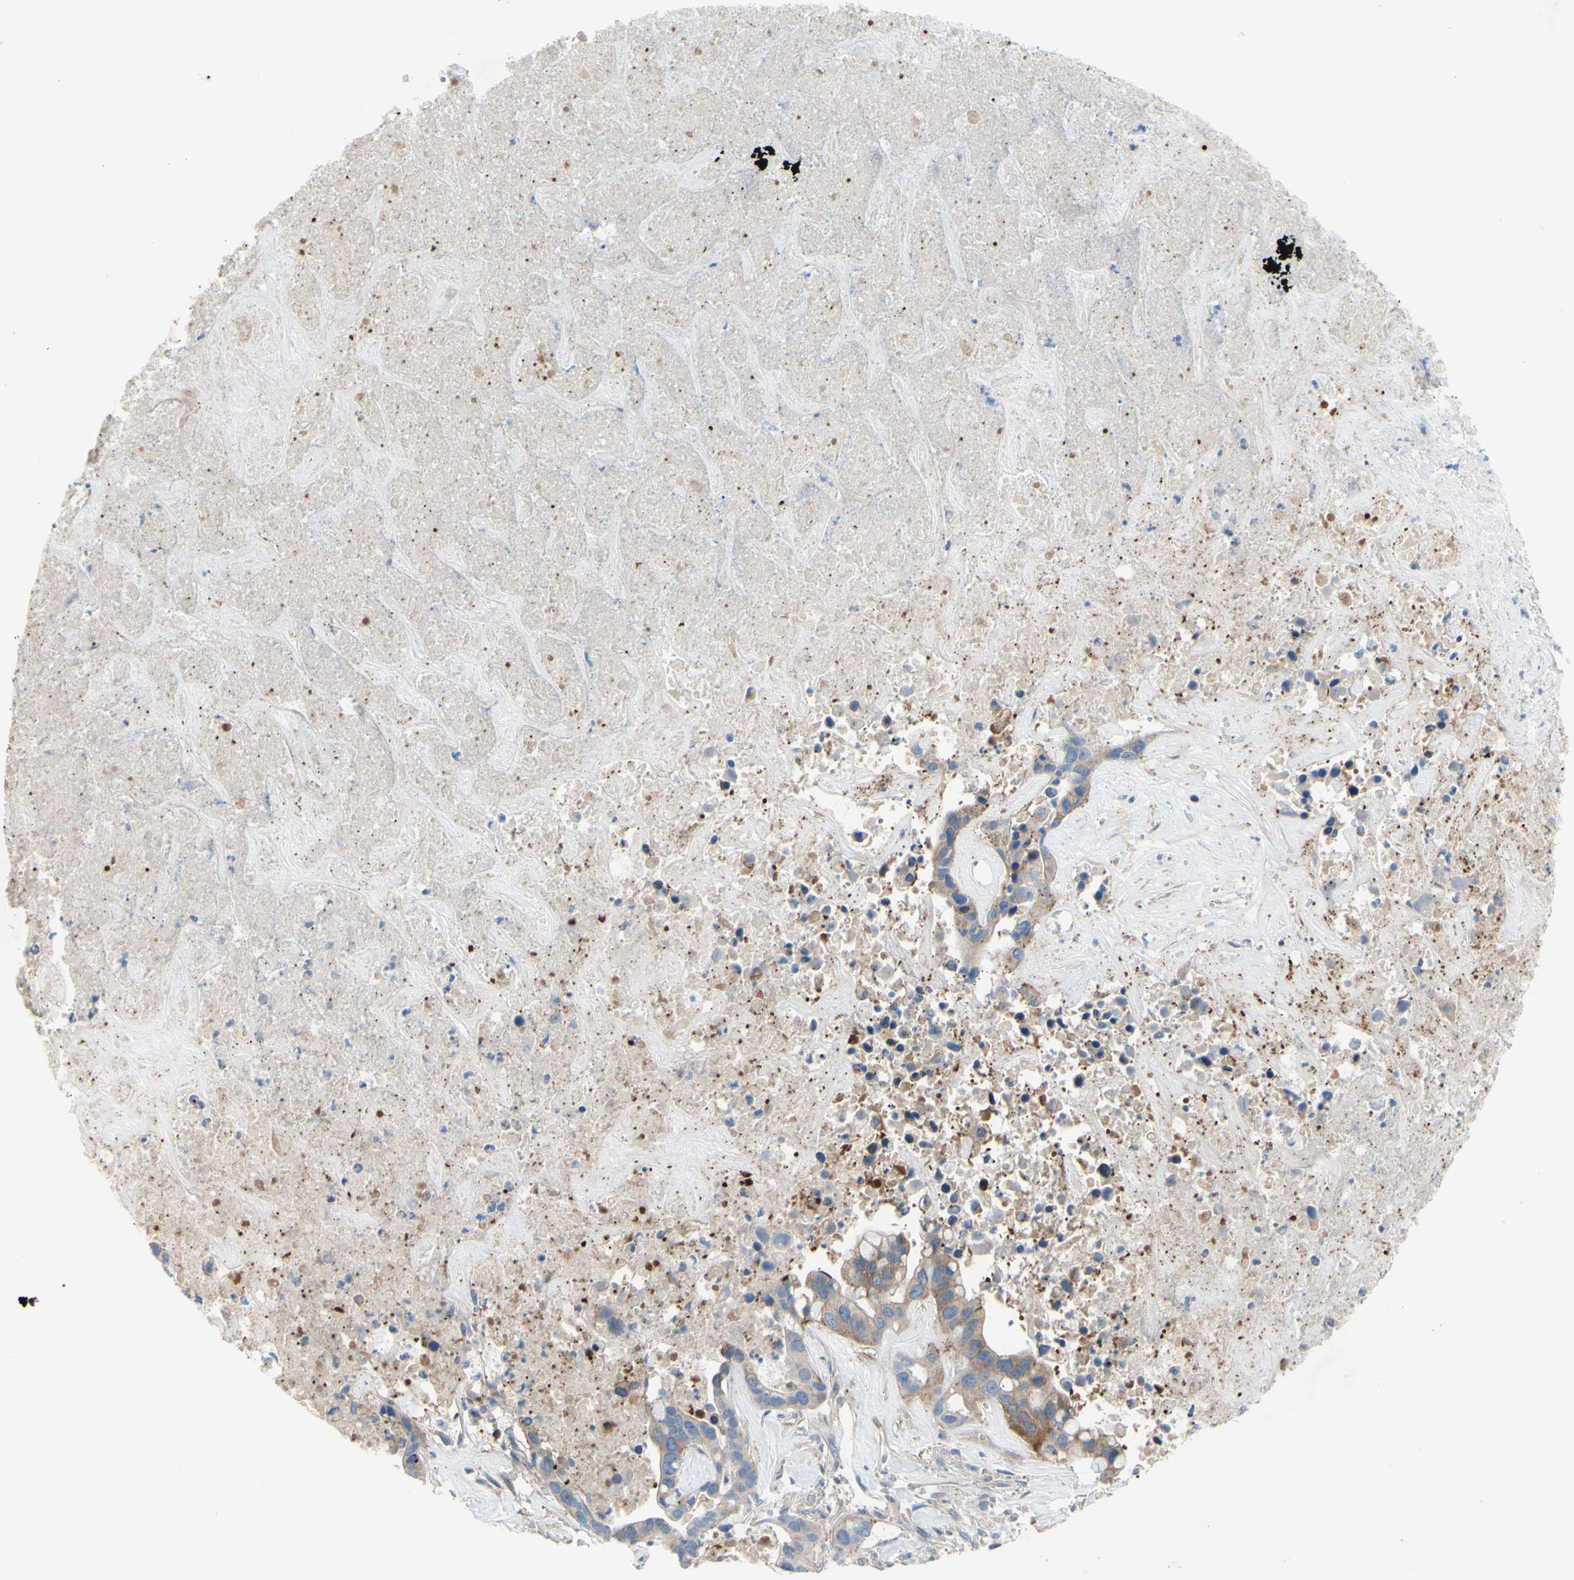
{"staining": {"intensity": "weak", "quantity": ">75%", "location": "cytoplasmic/membranous"}, "tissue": "liver cancer", "cell_type": "Tumor cells", "image_type": "cancer", "snomed": [{"axis": "morphology", "description": "Cholangiocarcinoma"}, {"axis": "topography", "description": "Liver"}], "caption": "Human liver cancer (cholangiocarcinoma) stained with a brown dye displays weak cytoplasmic/membranous positive expression in about >75% of tumor cells.", "gene": "TMEM59L", "patient": {"sex": "female", "age": 65}}